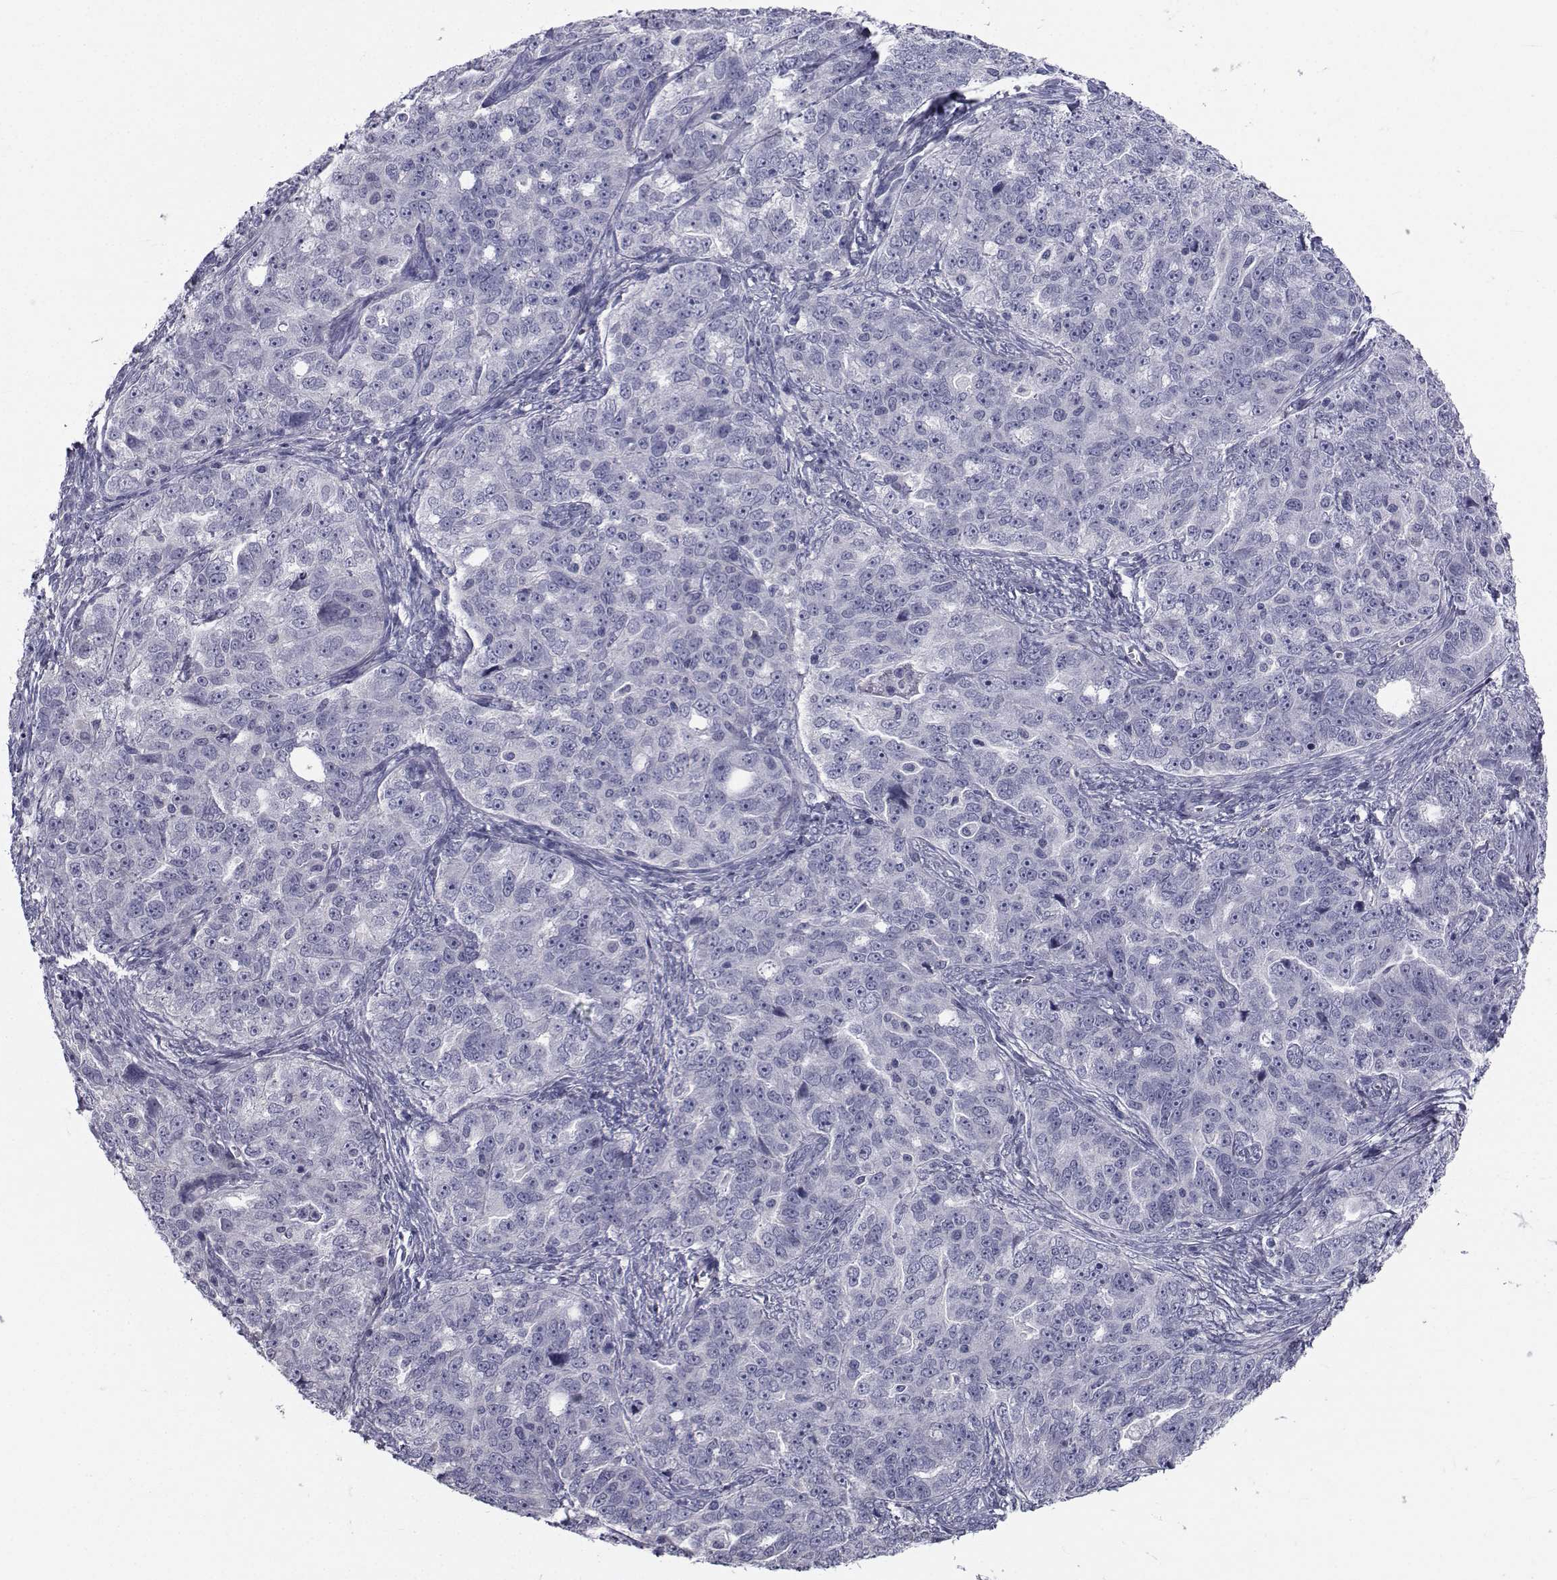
{"staining": {"intensity": "negative", "quantity": "none", "location": "none"}, "tissue": "ovarian cancer", "cell_type": "Tumor cells", "image_type": "cancer", "snomed": [{"axis": "morphology", "description": "Cystadenocarcinoma, serous, NOS"}, {"axis": "topography", "description": "Ovary"}], "caption": "A photomicrograph of human ovarian serous cystadenocarcinoma is negative for staining in tumor cells.", "gene": "CHRNA1", "patient": {"sex": "female", "age": 51}}